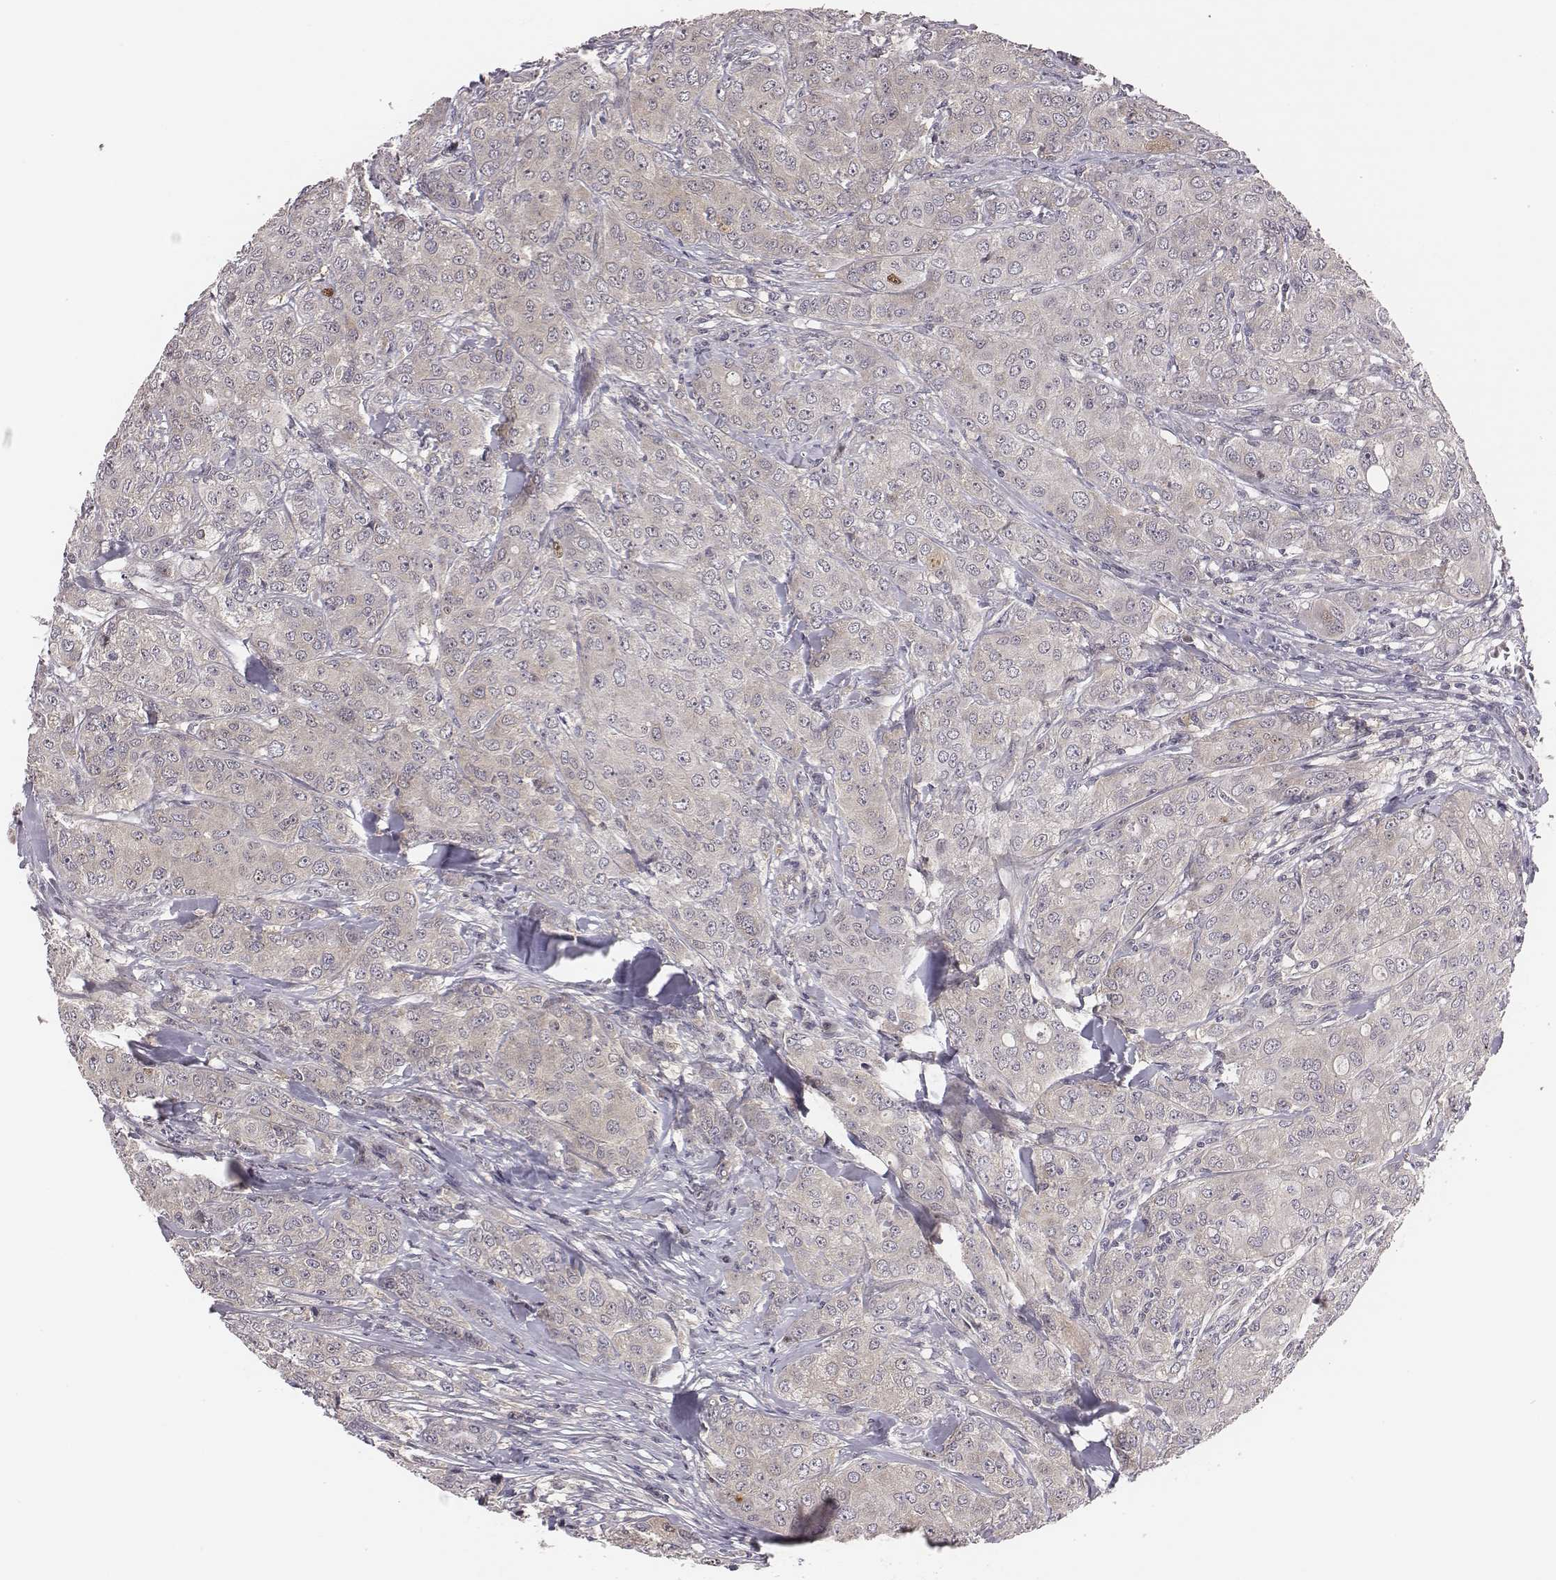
{"staining": {"intensity": "weak", "quantity": "<25%", "location": "cytoplasmic/membranous"}, "tissue": "breast cancer", "cell_type": "Tumor cells", "image_type": "cancer", "snomed": [{"axis": "morphology", "description": "Duct carcinoma"}, {"axis": "topography", "description": "Breast"}], "caption": "DAB (3,3'-diaminobenzidine) immunohistochemical staining of human invasive ductal carcinoma (breast) displays no significant positivity in tumor cells. The staining is performed using DAB brown chromogen with nuclei counter-stained in using hematoxylin.", "gene": "SMURF2", "patient": {"sex": "female", "age": 43}}